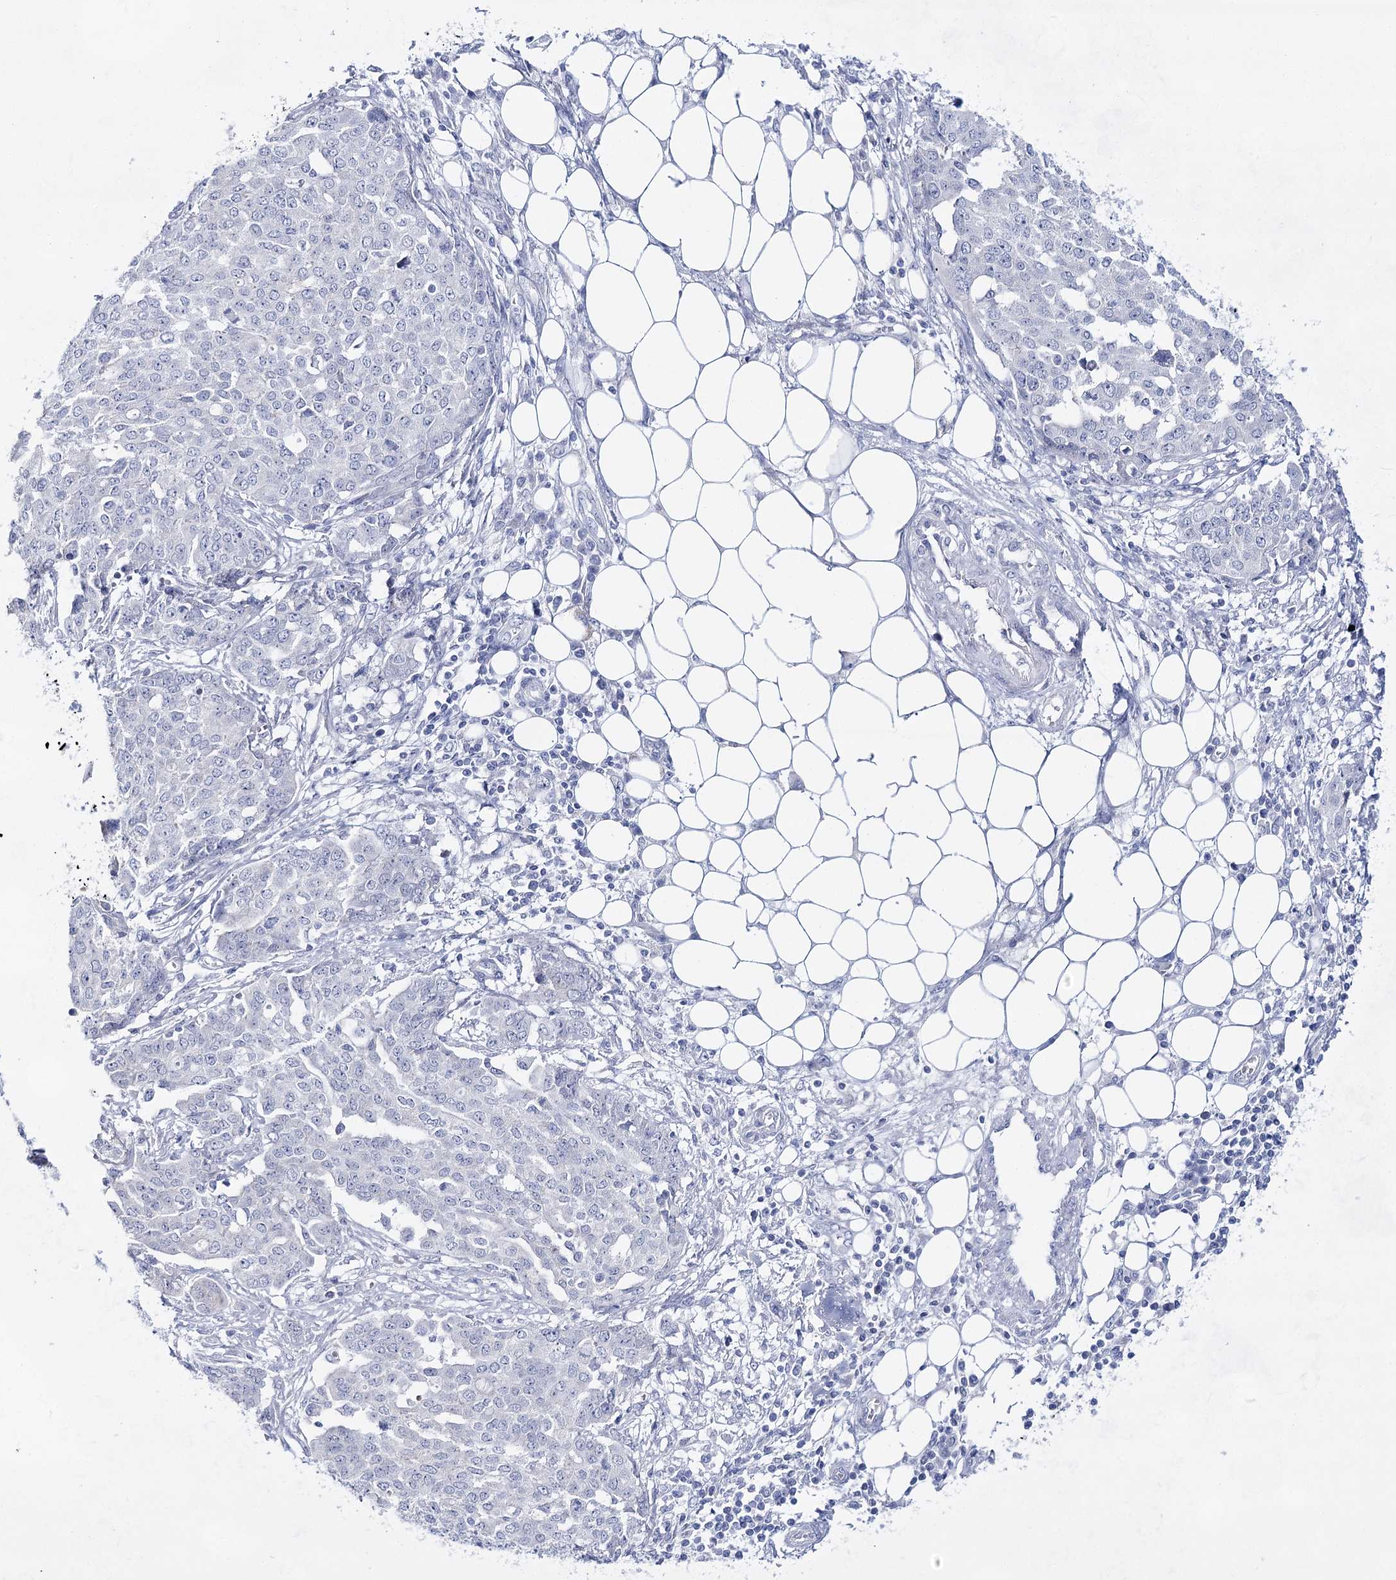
{"staining": {"intensity": "negative", "quantity": "none", "location": "none"}, "tissue": "ovarian cancer", "cell_type": "Tumor cells", "image_type": "cancer", "snomed": [{"axis": "morphology", "description": "Cystadenocarcinoma, serous, NOS"}, {"axis": "topography", "description": "Soft tissue"}, {"axis": "topography", "description": "Ovary"}], "caption": "This image is of ovarian serous cystadenocarcinoma stained with immunohistochemistry (IHC) to label a protein in brown with the nuclei are counter-stained blue. There is no staining in tumor cells.", "gene": "BPHL", "patient": {"sex": "female", "age": 57}}